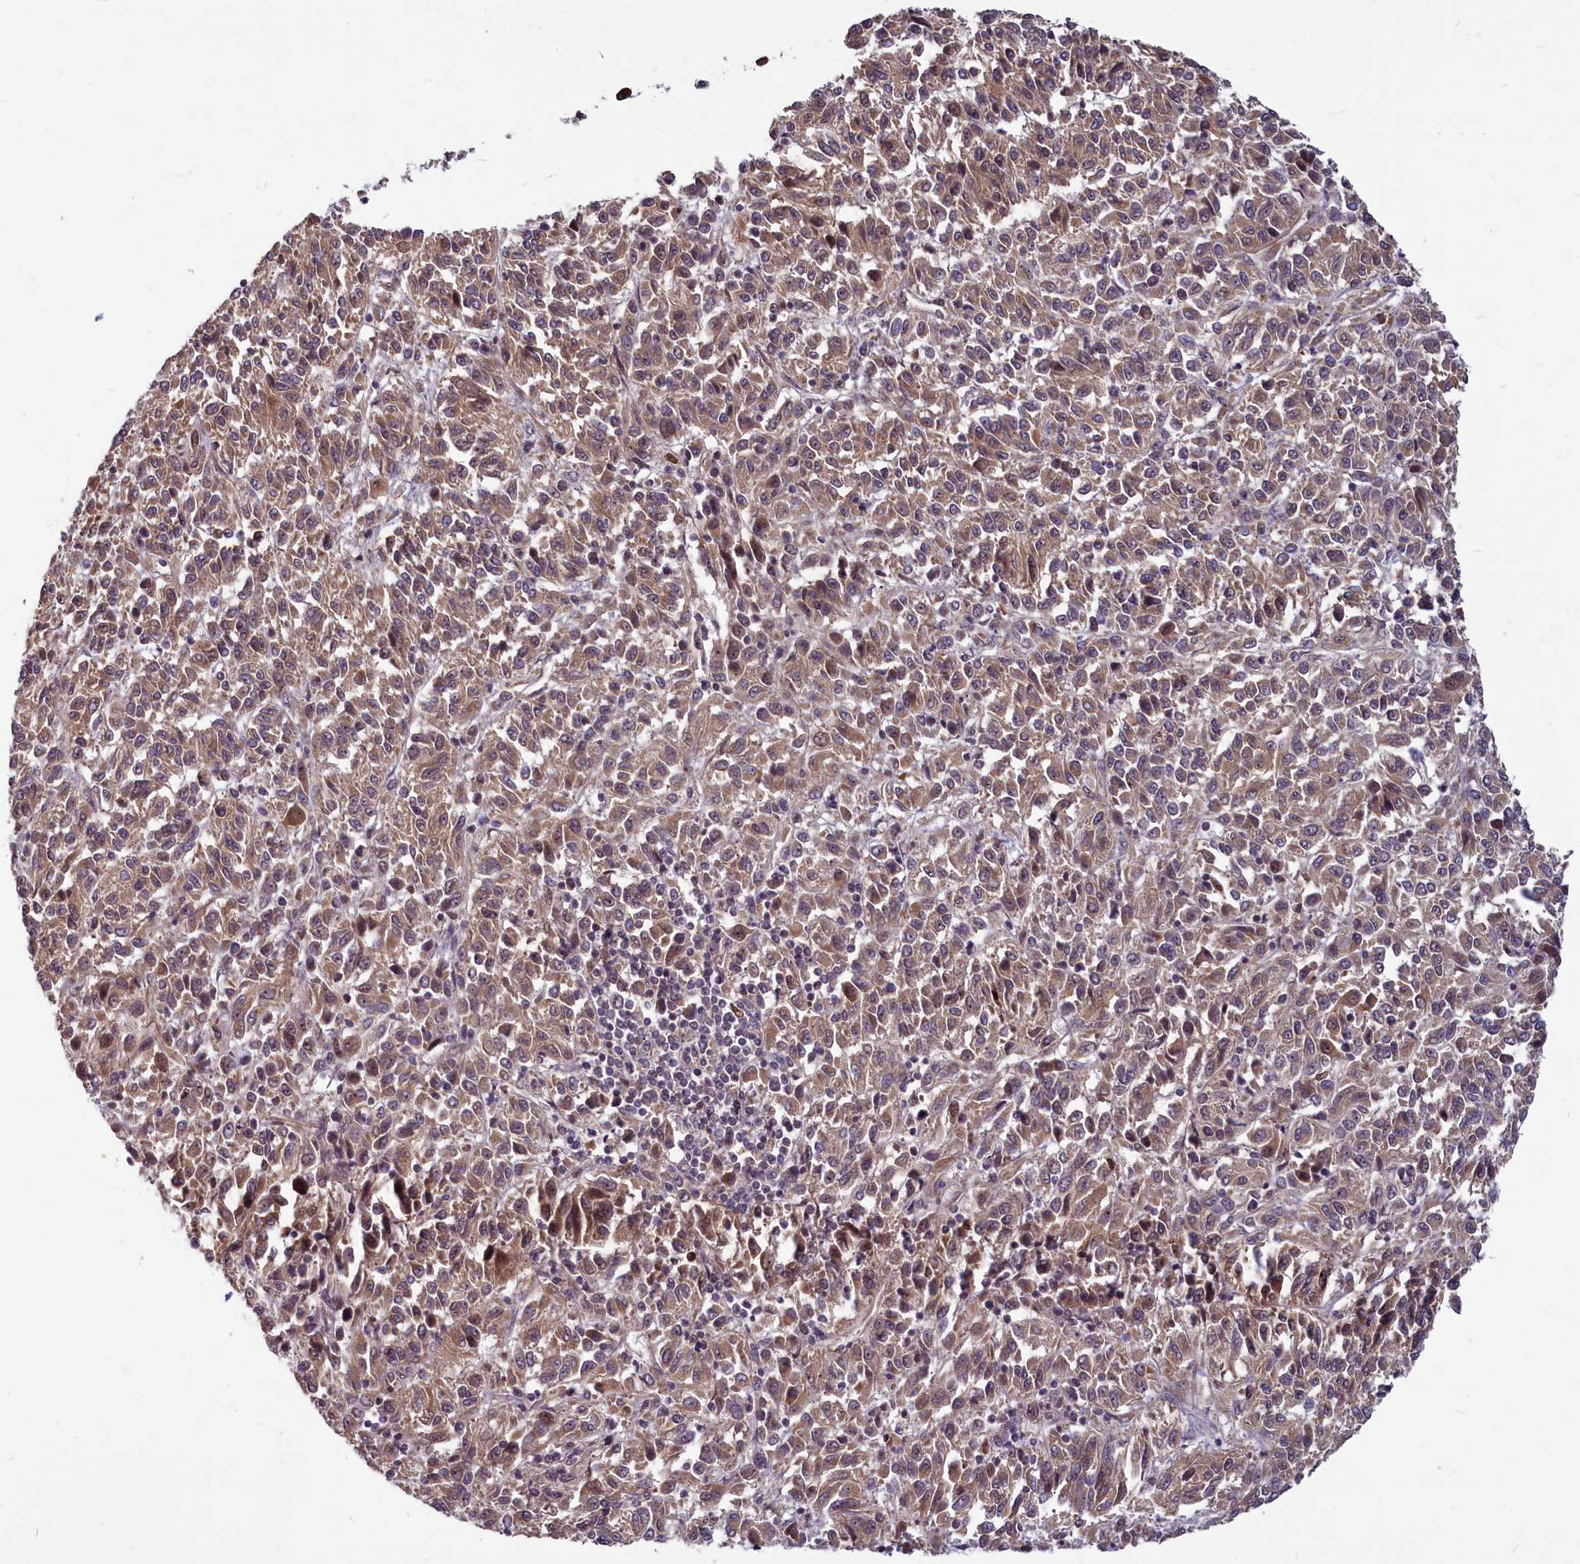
{"staining": {"intensity": "moderate", "quantity": ">75%", "location": "cytoplasmic/membranous"}, "tissue": "melanoma", "cell_type": "Tumor cells", "image_type": "cancer", "snomed": [{"axis": "morphology", "description": "Malignant melanoma, Metastatic site"}, {"axis": "topography", "description": "Lung"}], "caption": "Immunohistochemistry of human melanoma shows medium levels of moderate cytoplasmic/membranous positivity in approximately >75% of tumor cells.", "gene": "MYCBP", "patient": {"sex": "male", "age": 64}}